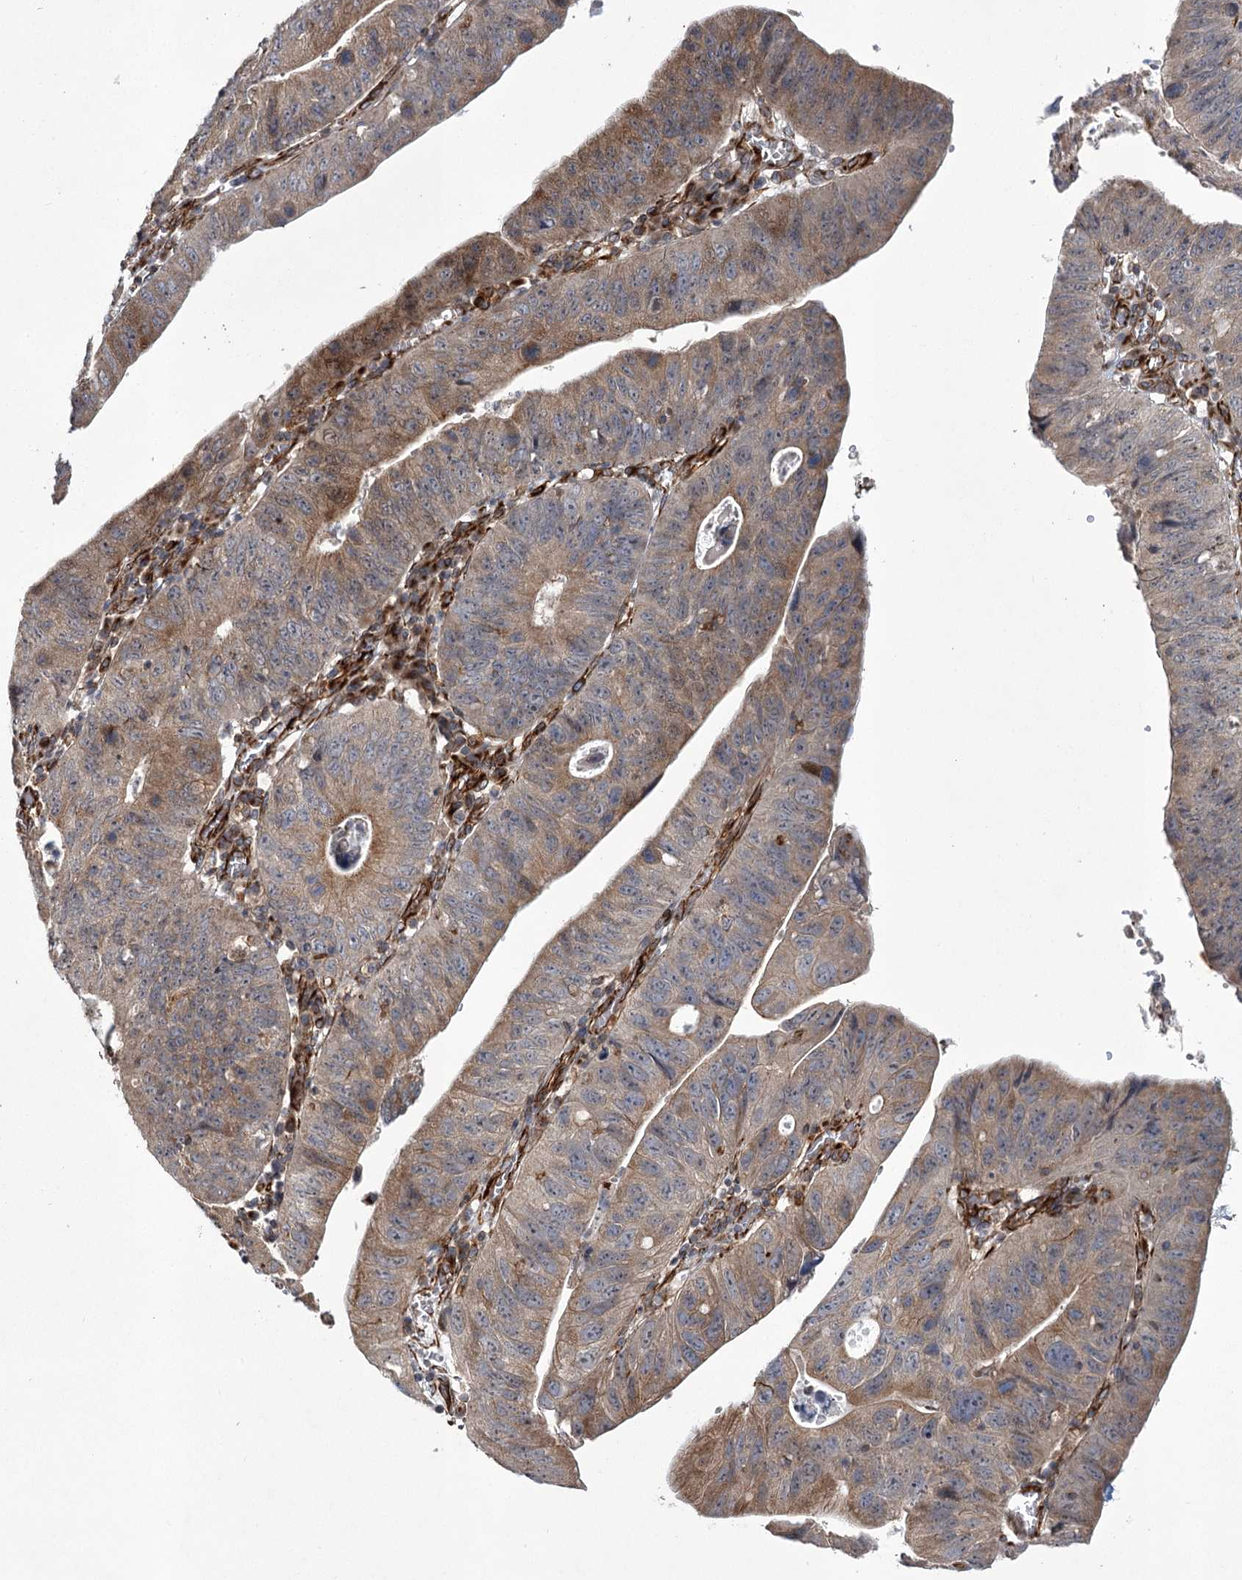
{"staining": {"intensity": "weak", "quantity": ">75%", "location": "cytoplasmic/membranous"}, "tissue": "stomach cancer", "cell_type": "Tumor cells", "image_type": "cancer", "snomed": [{"axis": "morphology", "description": "Adenocarcinoma, NOS"}, {"axis": "topography", "description": "Stomach"}], "caption": "A photomicrograph of adenocarcinoma (stomach) stained for a protein shows weak cytoplasmic/membranous brown staining in tumor cells.", "gene": "DPEP2", "patient": {"sex": "male", "age": 59}}